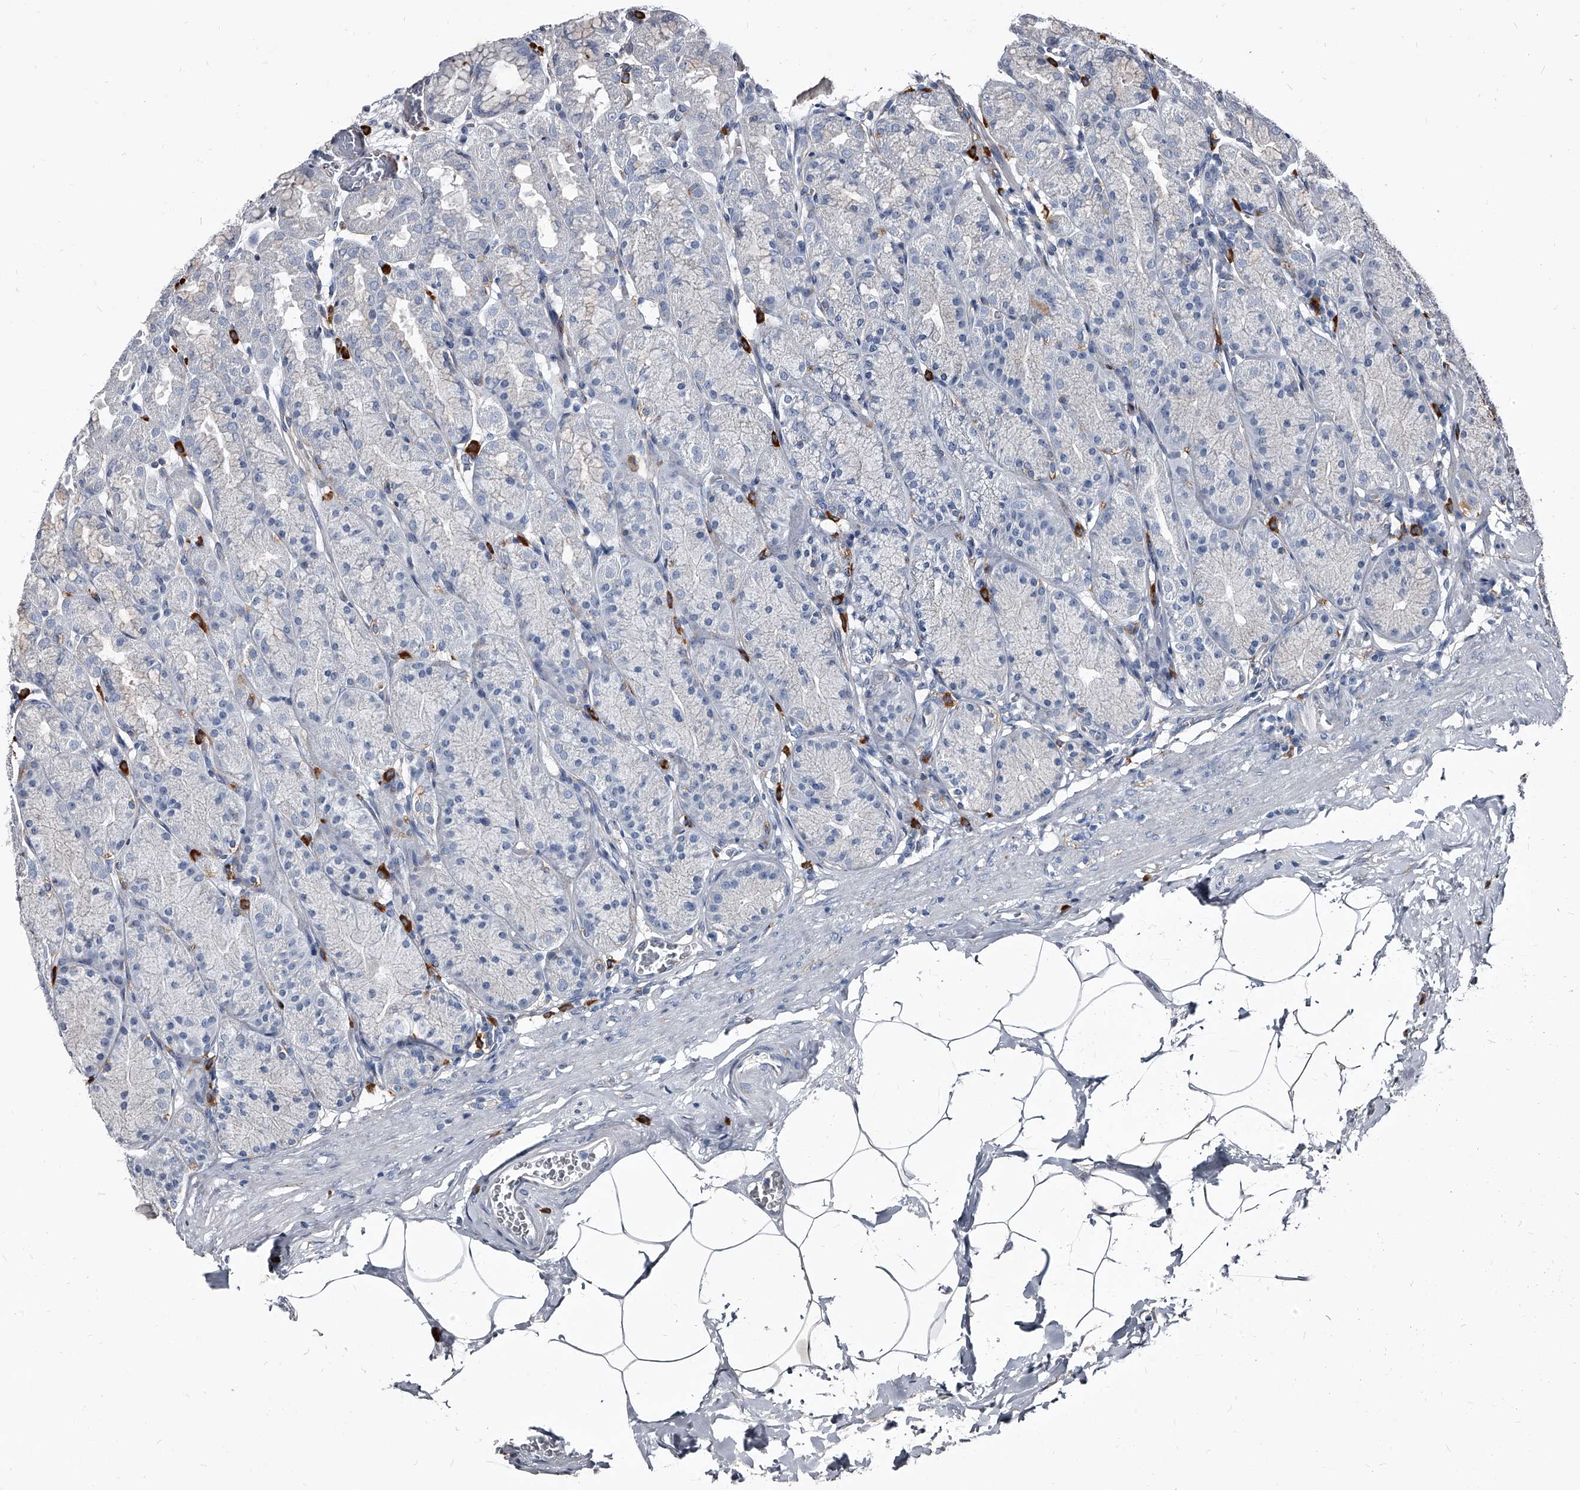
{"staining": {"intensity": "negative", "quantity": "none", "location": "none"}, "tissue": "stomach", "cell_type": "Glandular cells", "image_type": "normal", "snomed": [{"axis": "morphology", "description": "Normal tissue, NOS"}, {"axis": "topography", "description": "Stomach"}], "caption": "Immunohistochemistry micrograph of unremarkable stomach stained for a protein (brown), which demonstrates no positivity in glandular cells.", "gene": "PGLYRP3", "patient": {"sex": "male", "age": 42}}